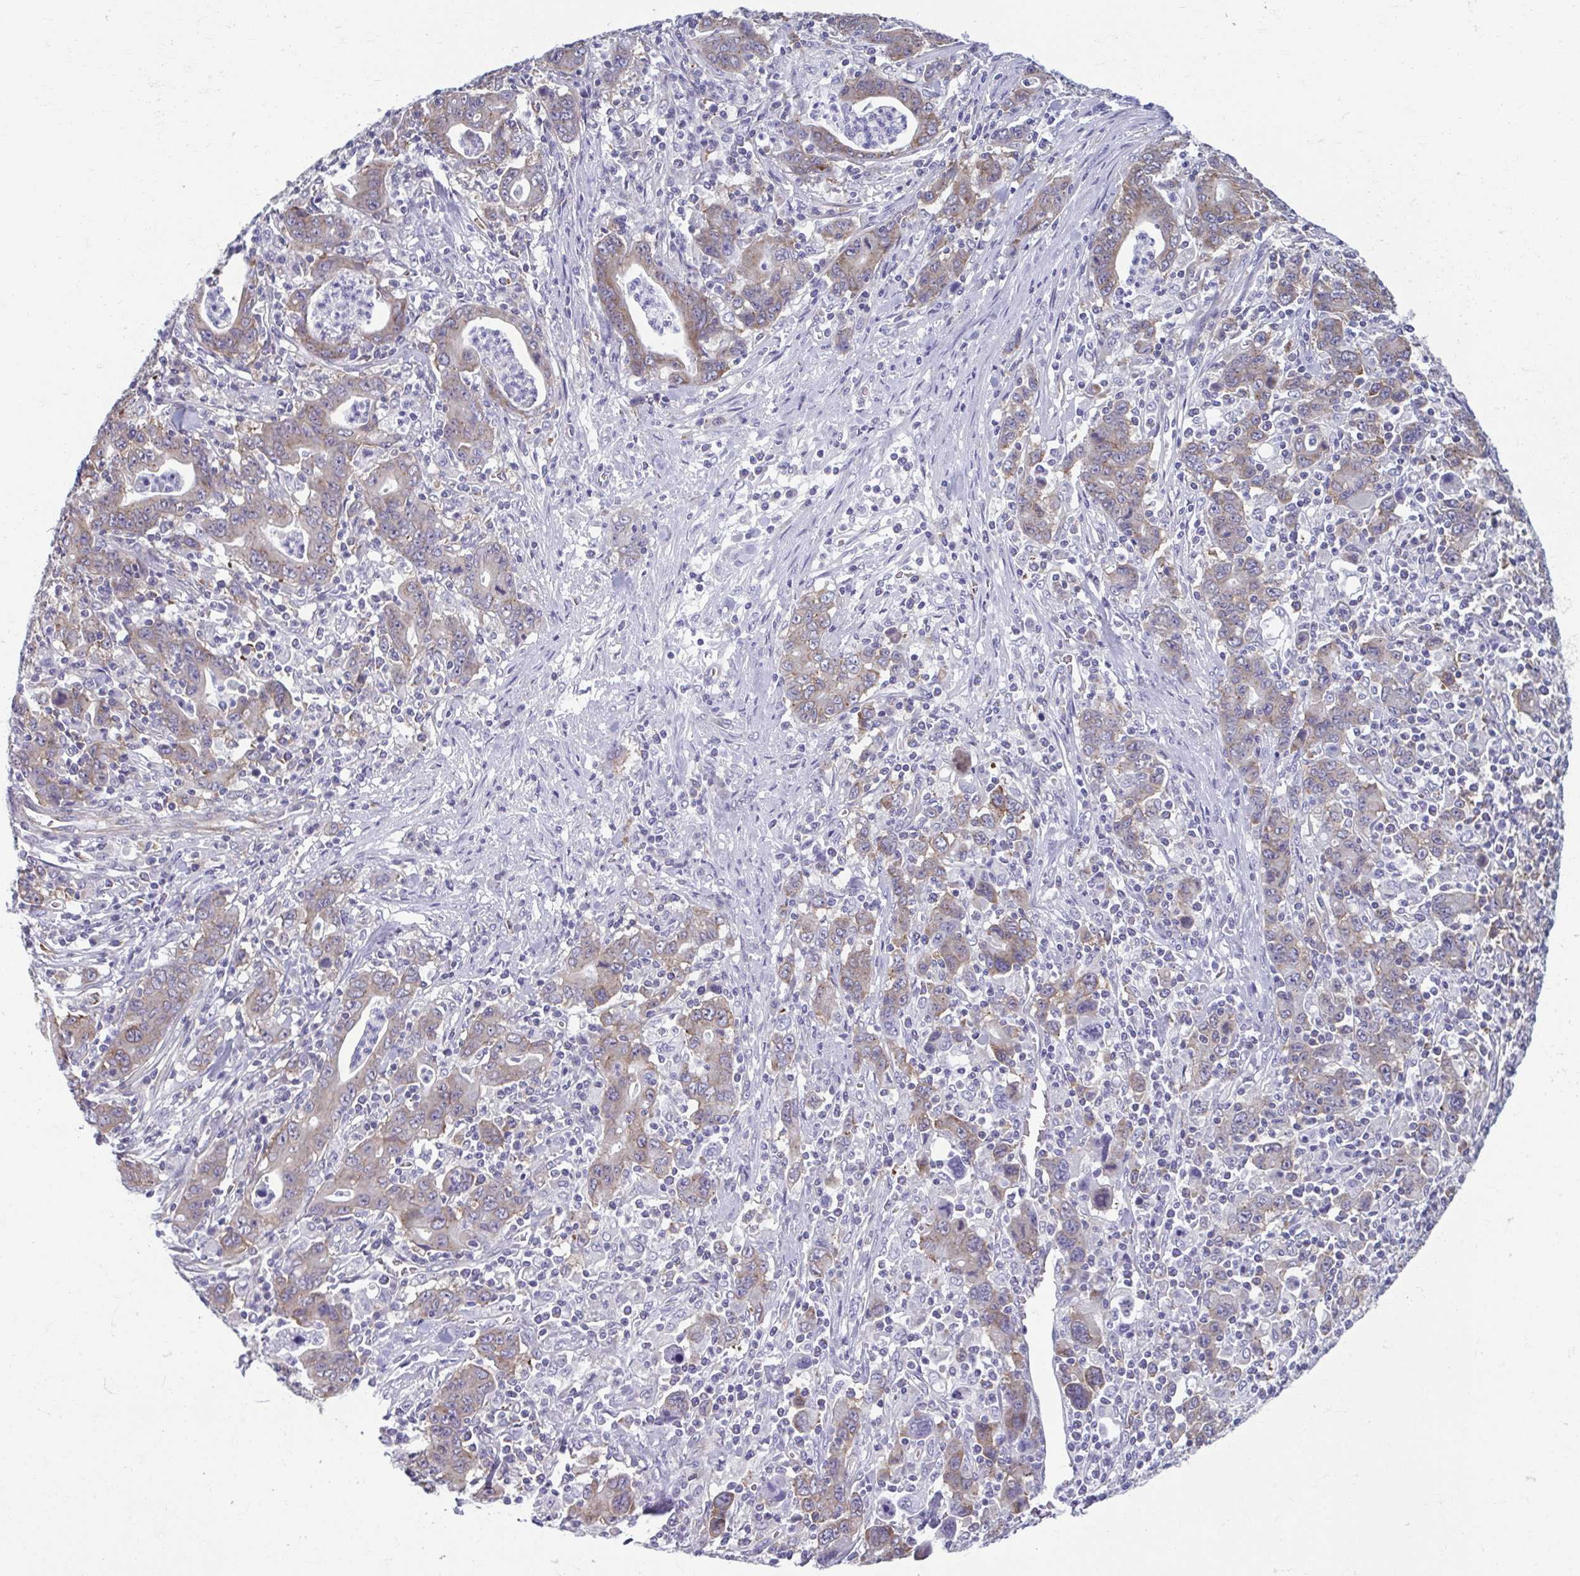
{"staining": {"intensity": "weak", "quantity": "<25%", "location": "cytoplasmic/membranous"}, "tissue": "stomach cancer", "cell_type": "Tumor cells", "image_type": "cancer", "snomed": [{"axis": "morphology", "description": "Adenocarcinoma, NOS"}, {"axis": "topography", "description": "Stomach, upper"}], "caption": "Immunohistochemistry (IHC) image of human stomach cancer (adenocarcinoma) stained for a protein (brown), which demonstrates no expression in tumor cells.", "gene": "TMEM108", "patient": {"sex": "male", "age": 69}}